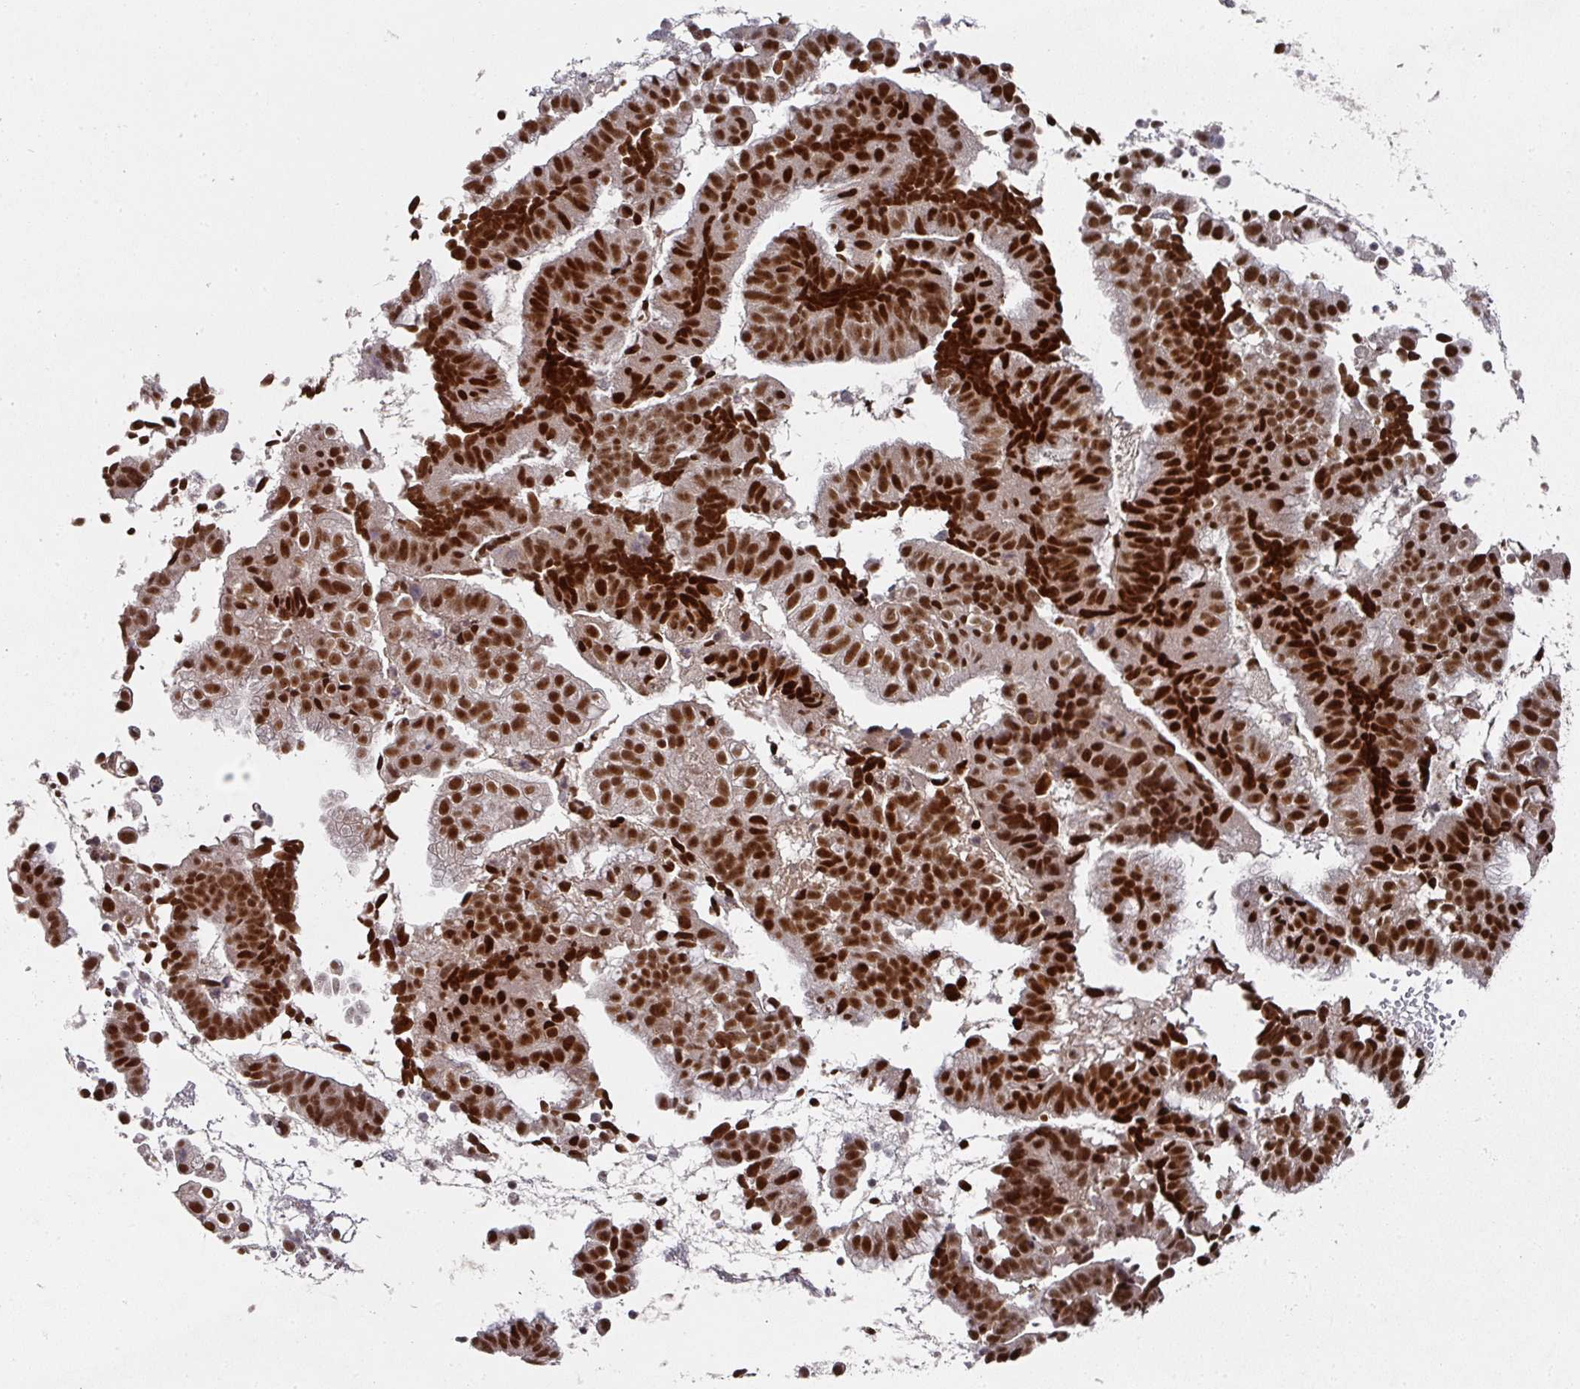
{"staining": {"intensity": "strong", "quantity": ">75%", "location": "nuclear"}, "tissue": "endometrial cancer", "cell_type": "Tumor cells", "image_type": "cancer", "snomed": [{"axis": "morphology", "description": "Adenocarcinoma, NOS"}, {"axis": "topography", "description": "Endometrium"}], "caption": "Tumor cells exhibit high levels of strong nuclear expression in approximately >75% of cells in adenocarcinoma (endometrial).", "gene": "MEPCE", "patient": {"sex": "female", "age": 76}}